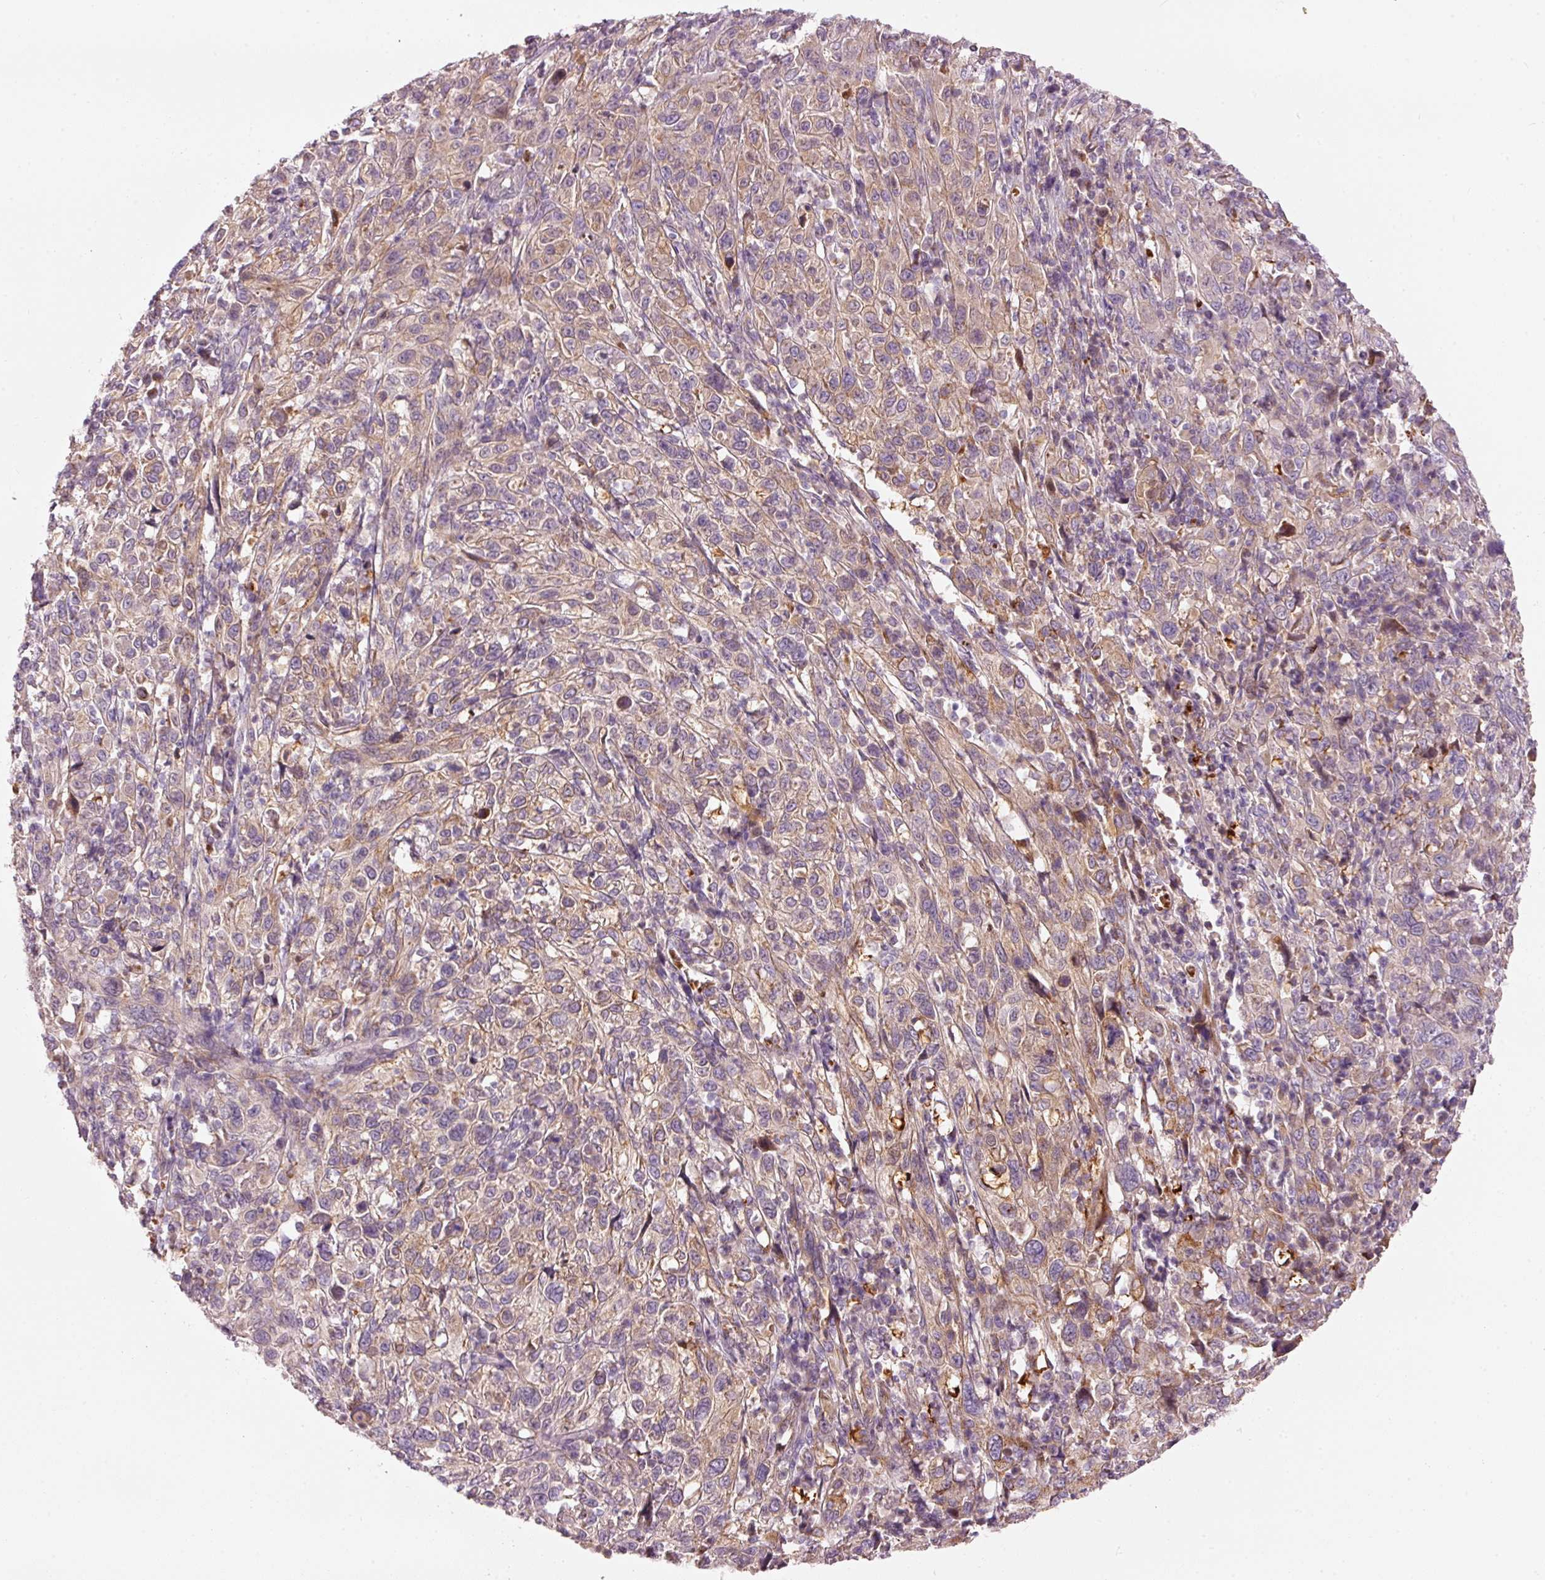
{"staining": {"intensity": "weak", "quantity": "<25%", "location": "cytoplasmic/membranous"}, "tissue": "cervical cancer", "cell_type": "Tumor cells", "image_type": "cancer", "snomed": [{"axis": "morphology", "description": "Squamous cell carcinoma, NOS"}, {"axis": "topography", "description": "Cervix"}], "caption": "Protein analysis of squamous cell carcinoma (cervical) reveals no significant positivity in tumor cells. The staining is performed using DAB brown chromogen with nuclei counter-stained in using hematoxylin.", "gene": "KLHL21", "patient": {"sex": "female", "age": 46}}